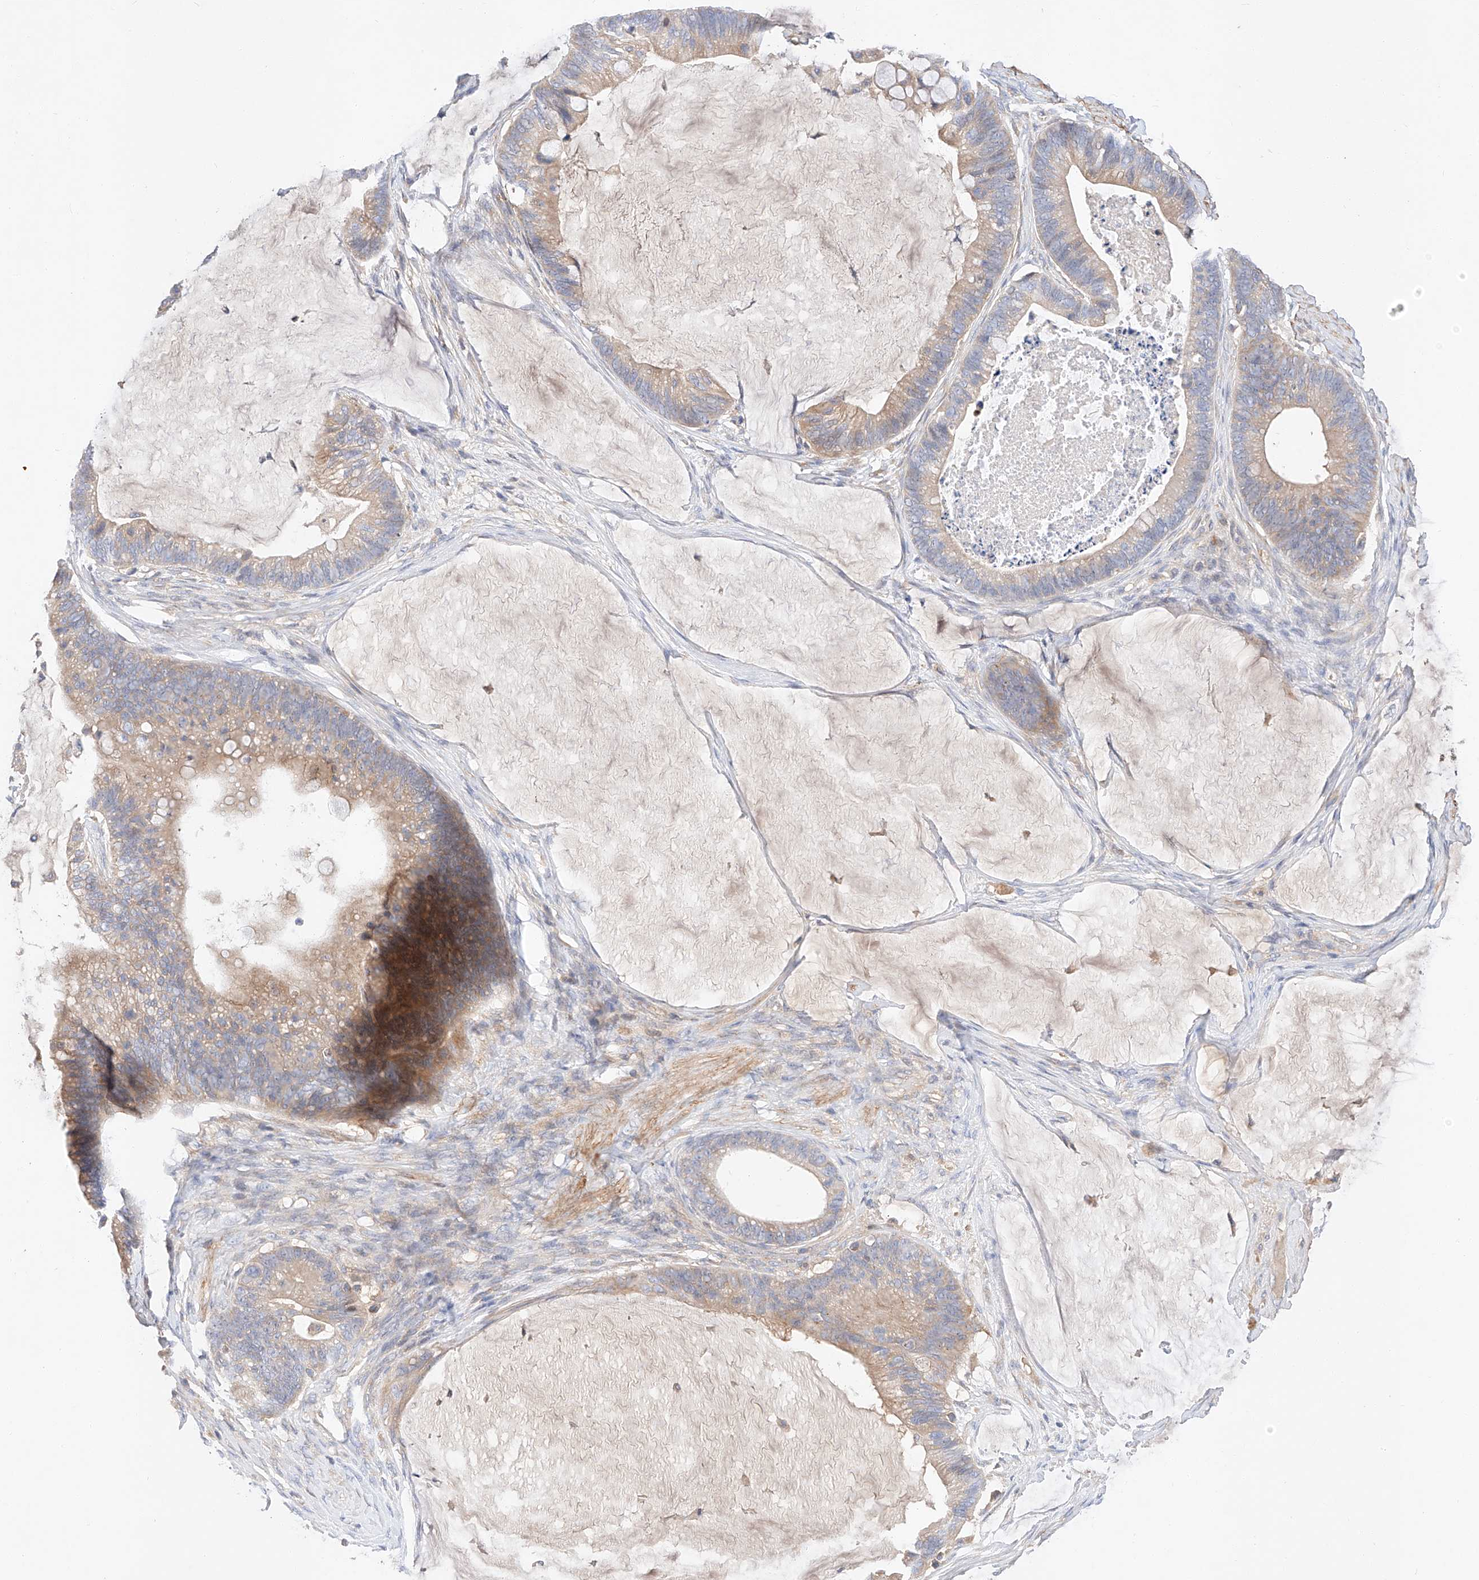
{"staining": {"intensity": "moderate", "quantity": ">75%", "location": "cytoplasmic/membranous"}, "tissue": "ovarian cancer", "cell_type": "Tumor cells", "image_type": "cancer", "snomed": [{"axis": "morphology", "description": "Cystadenocarcinoma, mucinous, NOS"}, {"axis": "topography", "description": "Ovary"}], "caption": "The immunohistochemical stain labels moderate cytoplasmic/membranous expression in tumor cells of ovarian cancer (mucinous cystadenocarcinoma) tissue. Immunohistochemistry stains the protein of interest in brown and the nuclei are stained blue.", "gene": "C6orf118", "patient": {"sex": "female", "age": 61}}